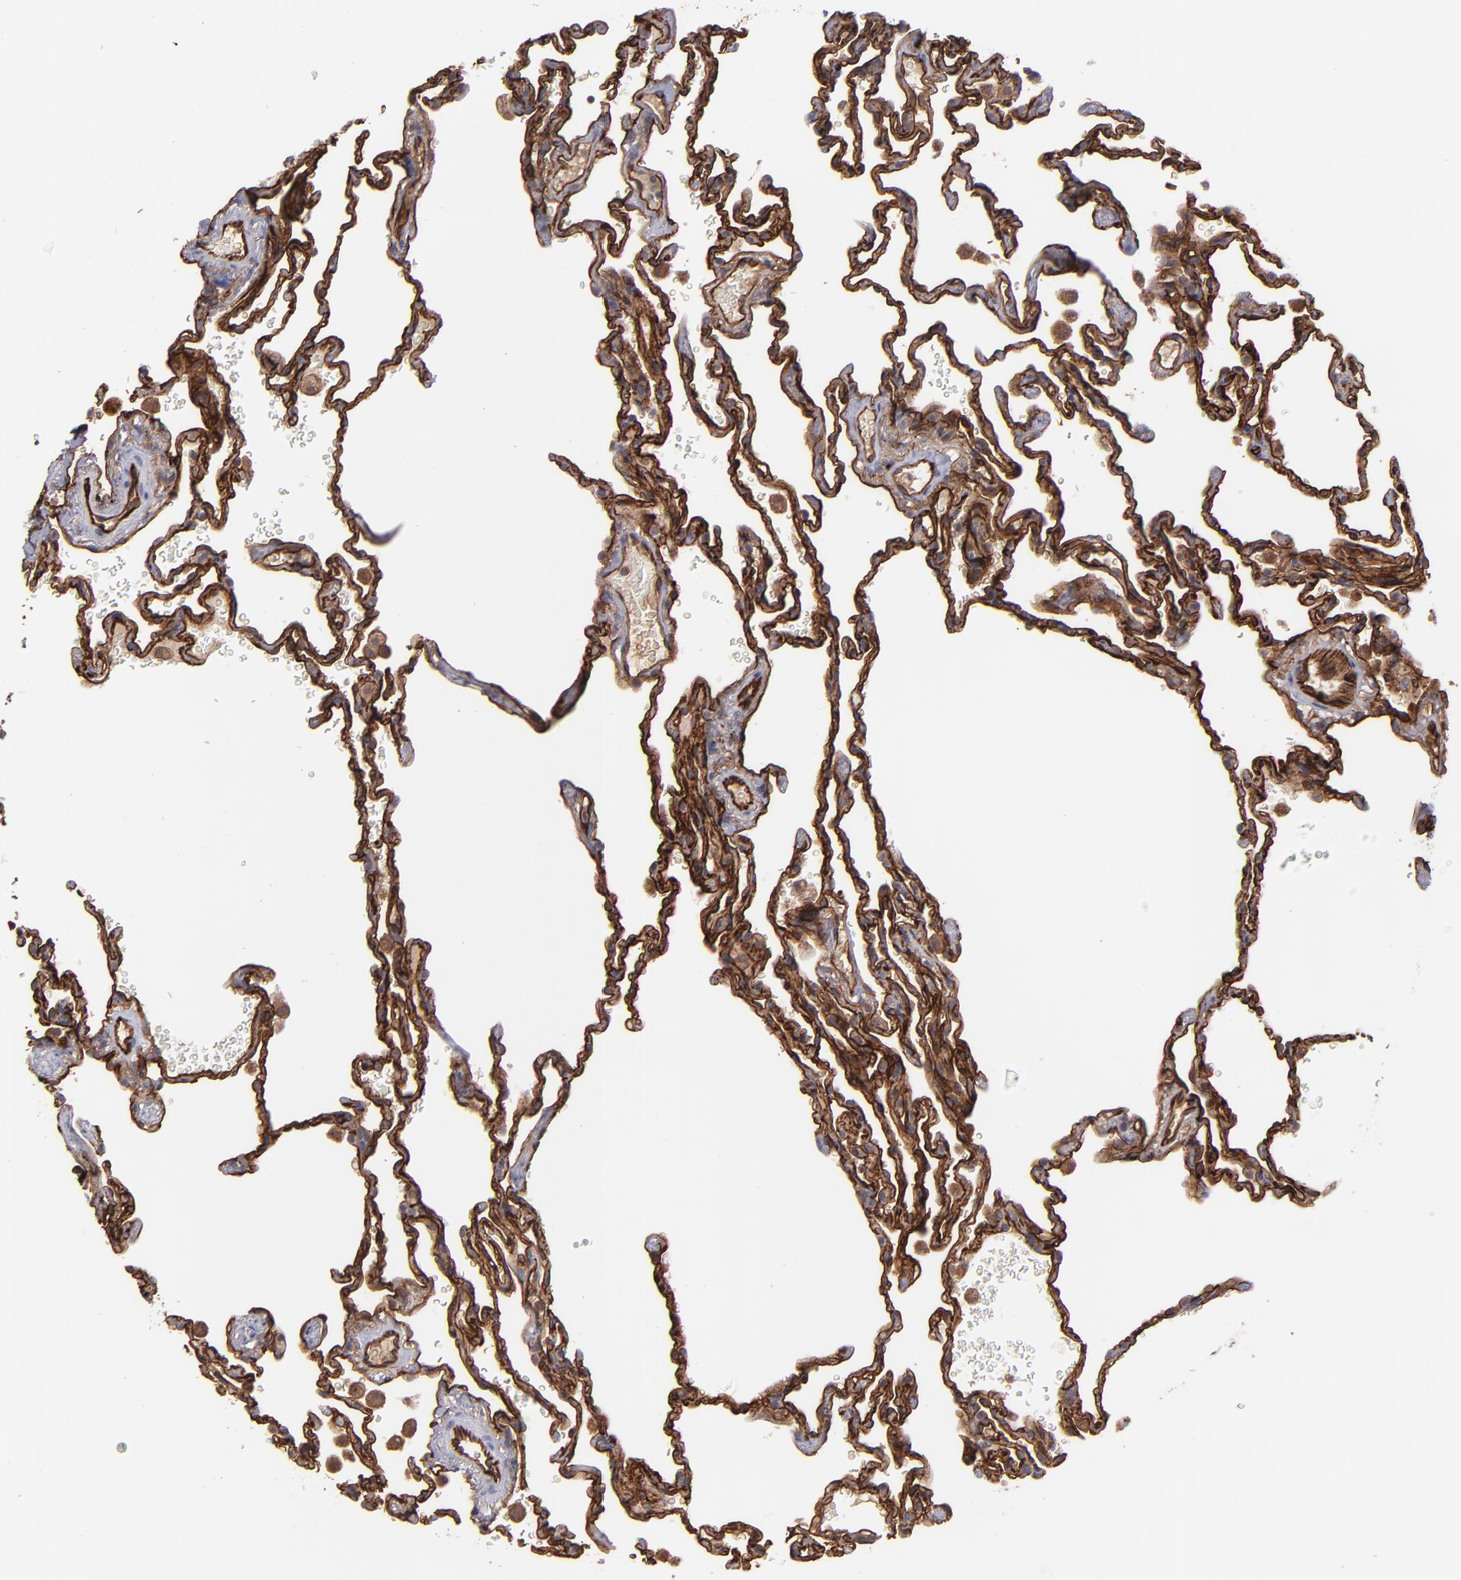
{"staining": {"intensity": "strong", "quantity": ">75%", "location": "cytoplasmic/membranous"}, "tissue": "lung", "cell_type": "Alveolar cells", "image_type": "normal", "snomed": [{"axis": "morphology", "description": "Normal tissue, NOS"}, {"axis": "topography", "description": "Lung"}], "caption": "A micrograph showing strong cytoplasmic/membranous positivity in approximately >75% of alveolar cells in unremarkable lung, as visualized by brown immunohistochemical staining.", "gene": "ICAM1", "patient": {"sex": "male", "age": 59}}